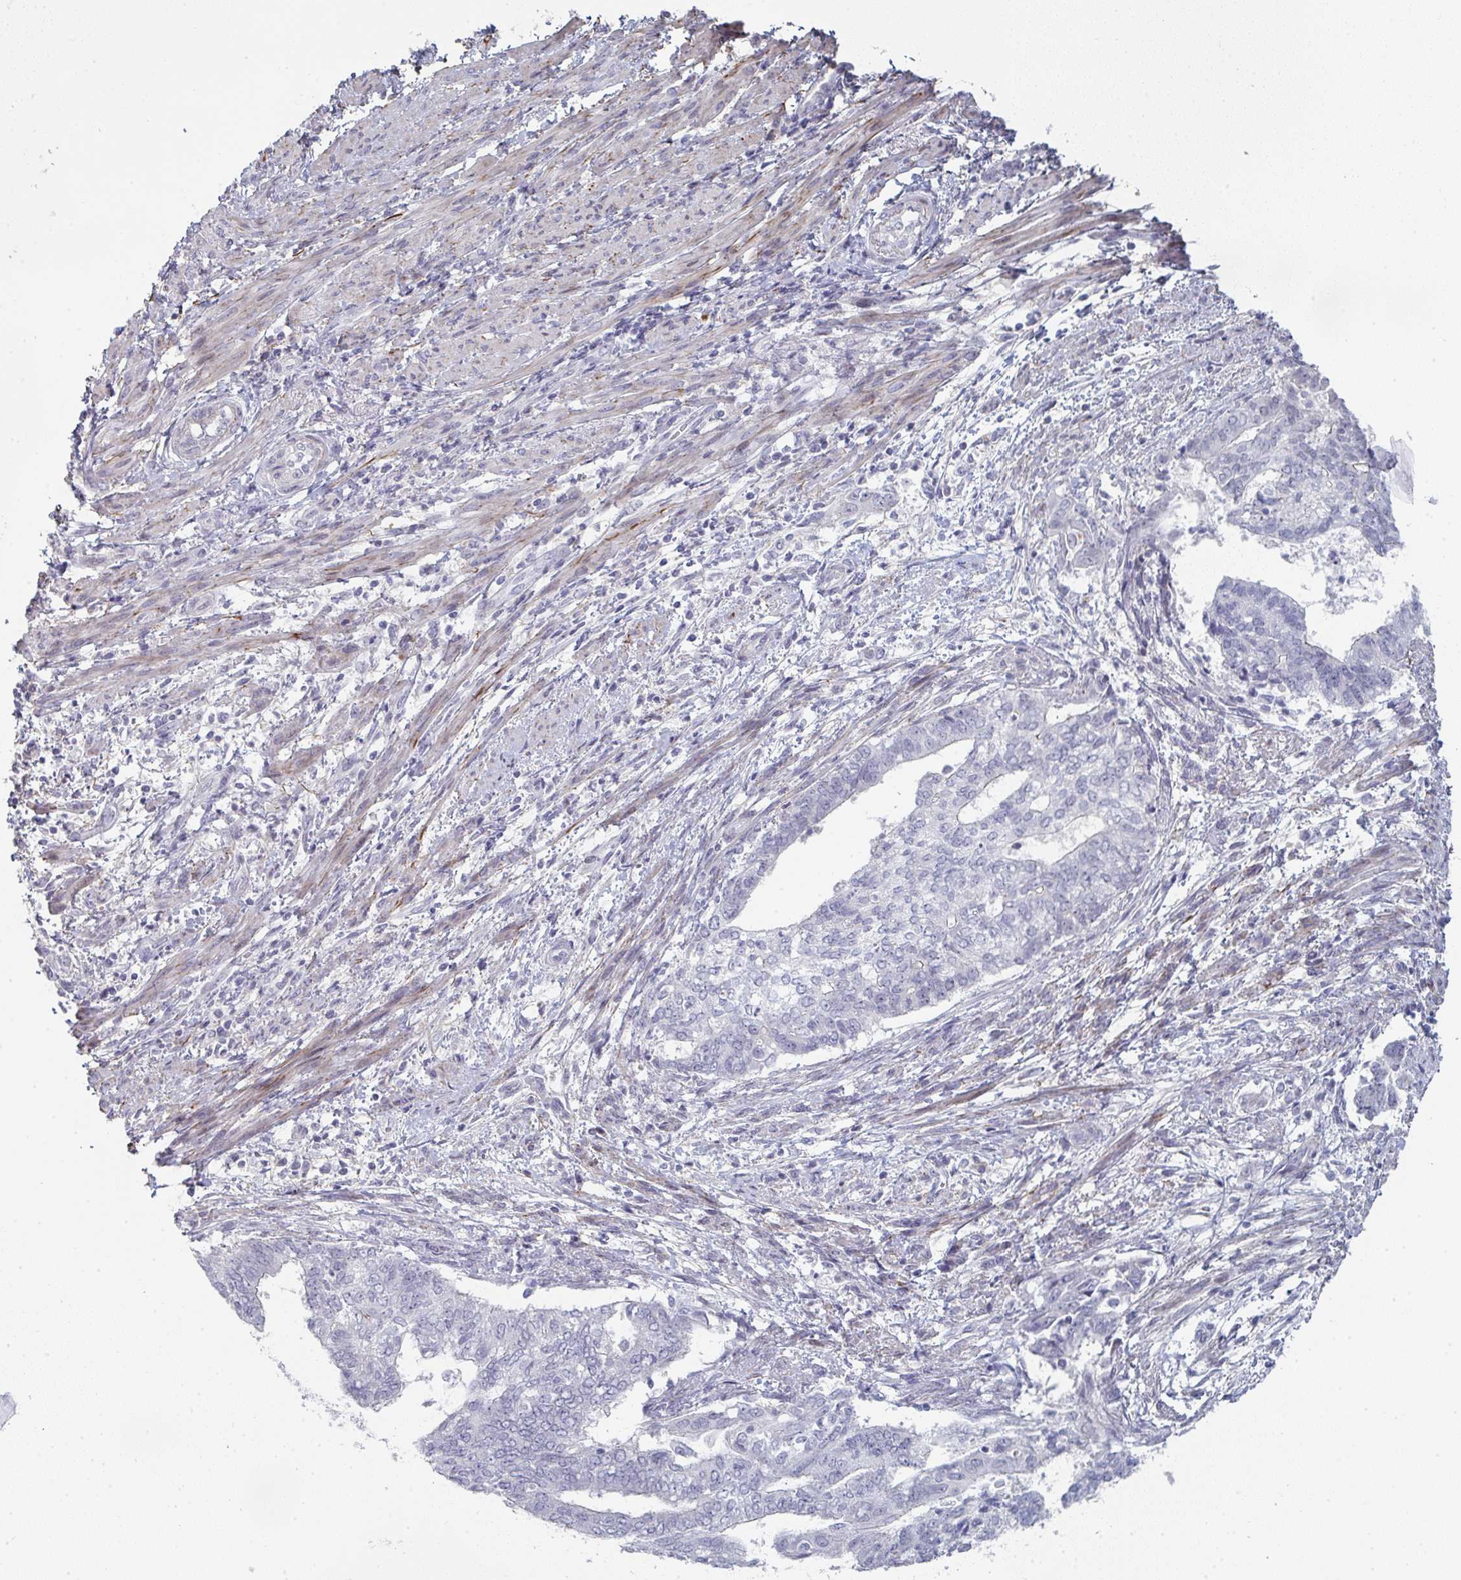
{"staining": {"intensity": "negative", "quantity": "none", "location": "none"}, "tissue": "endometrial cancer", "cell_type": "Tumor cells", "image_type": "cancer", "snomed": [{"axis": "morphology", "description": "Adenocarcinoma, NOS"}, {"axis": "topography", "description": "Endometrium"}], "caption": "Immunohistochemistry micrograph of endometrial cancer (adenocarcinoma) stained for a protein (brown), which exhibits no expression in tumor cells. (Immunohistochemistry (ihc), brightfield microscopy, high magnification).", "gene": "A1CF", "patient": {"sex": "female", "age": 65}}